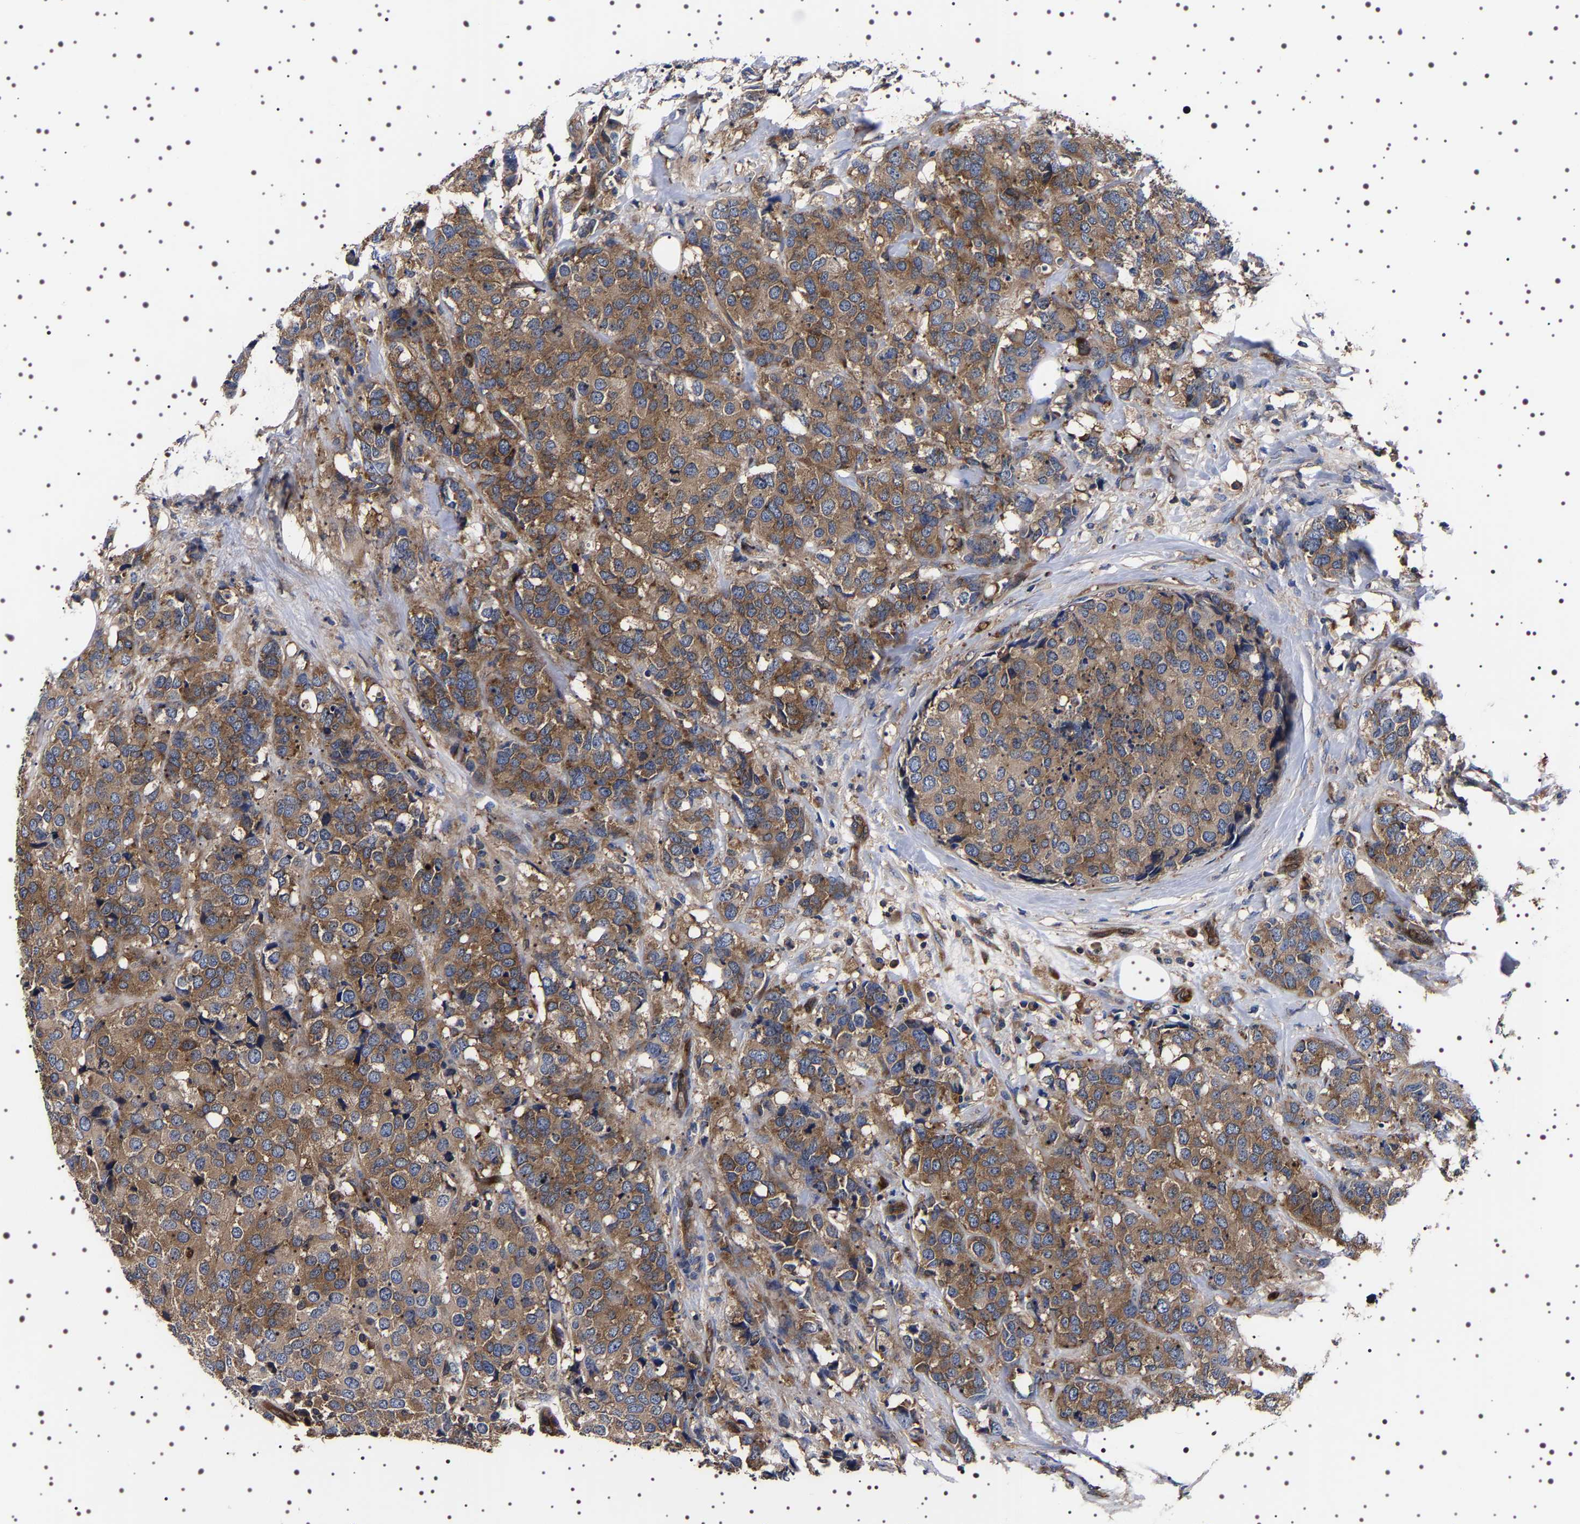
{"staining": {"intensity": "moderate", "quantity": ">75%", "location": "cytoplasmic/membranous"}, "tissue": "breast cancer", "cell_type": "Tumor cells", "image_type": "cancer", "snomed": [{"axis": "morphology", "description": "Lobular carcinoma"}, {"axis": "topography", "description": "Breast"}], "caption": "High-magnification brightfield microscopy of breast cancer (lobular carcinoma) stained with DAB (3,3'-diaminobenzidine) (brown) and counterstained with hematoxylin (blue). tumor cells exhibit moderate cytoplasmic/membranous staining is present in approximately>75% of cells. The staining was performed using DAB to visualize the protein expression in brown, while the nuclei were stained in blue with hematoxylin (Magnification: 20x).", "gene": "DARS1", "patient": {"sex": "female", "age": 59}}